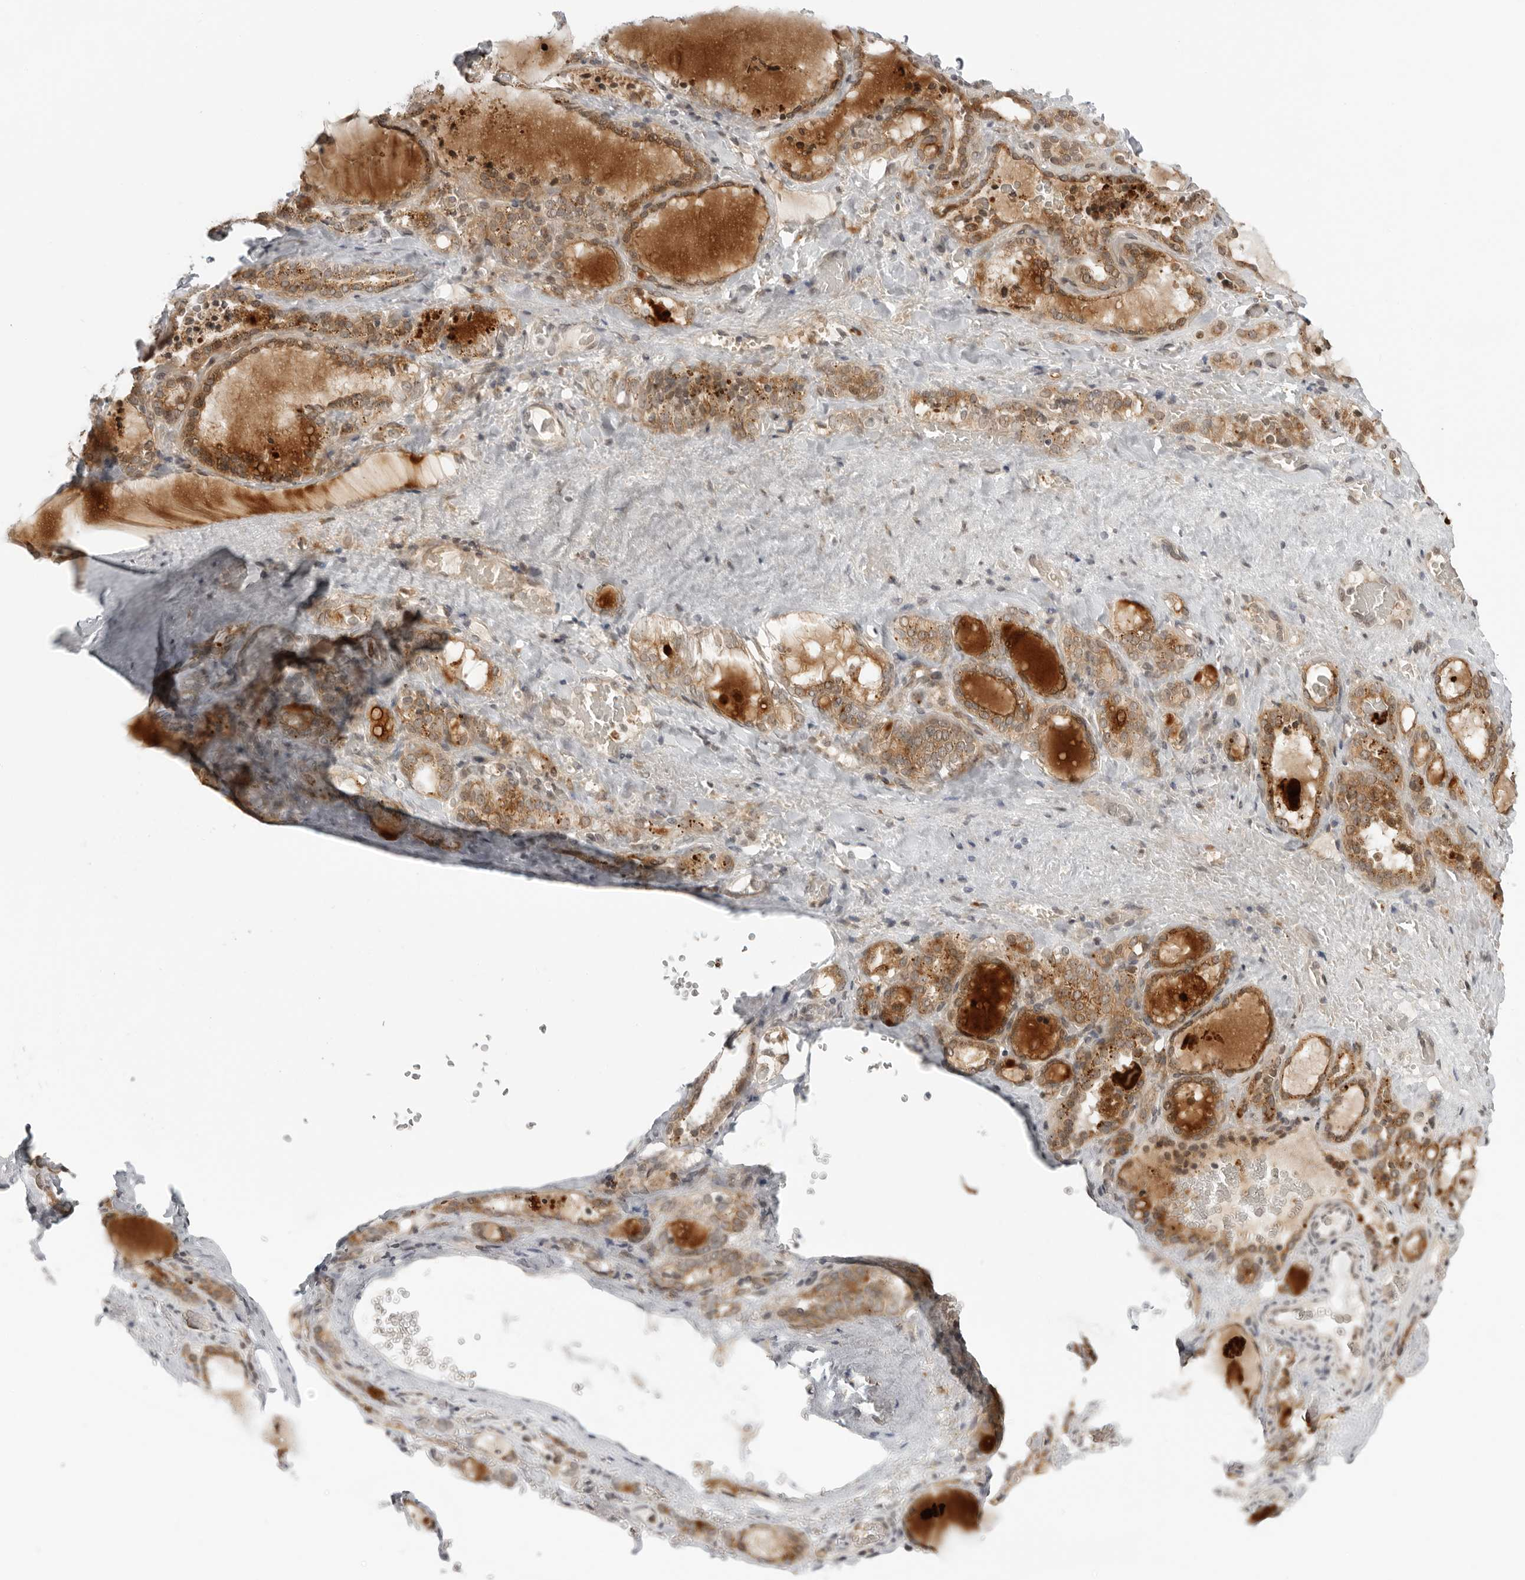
{"staining": {"intensity": "moderate", "quantity": ">75%", "location": "cytoplasmic/membranous"}, "tissue": "thyroid gland", "cell_type": "Glandular cells", "image_type": "normal", "snomed": [{"axis": "morphology", "description": "Normal tissue, NOS"}, {"axis": "topography", "description": "Thyroid gland"}], "caption": "IHC photomicrograph of benign thyroid gland: thyroid gland stained using IHC shows medium levels of moderate protein expression localized specifically in the cytoplasmic/membranous of glandular cells, appearing as a cytoplasmic/membranous brown color.", "gene": "SUGCT", "patient": {"sex": "female", "age": 22}}